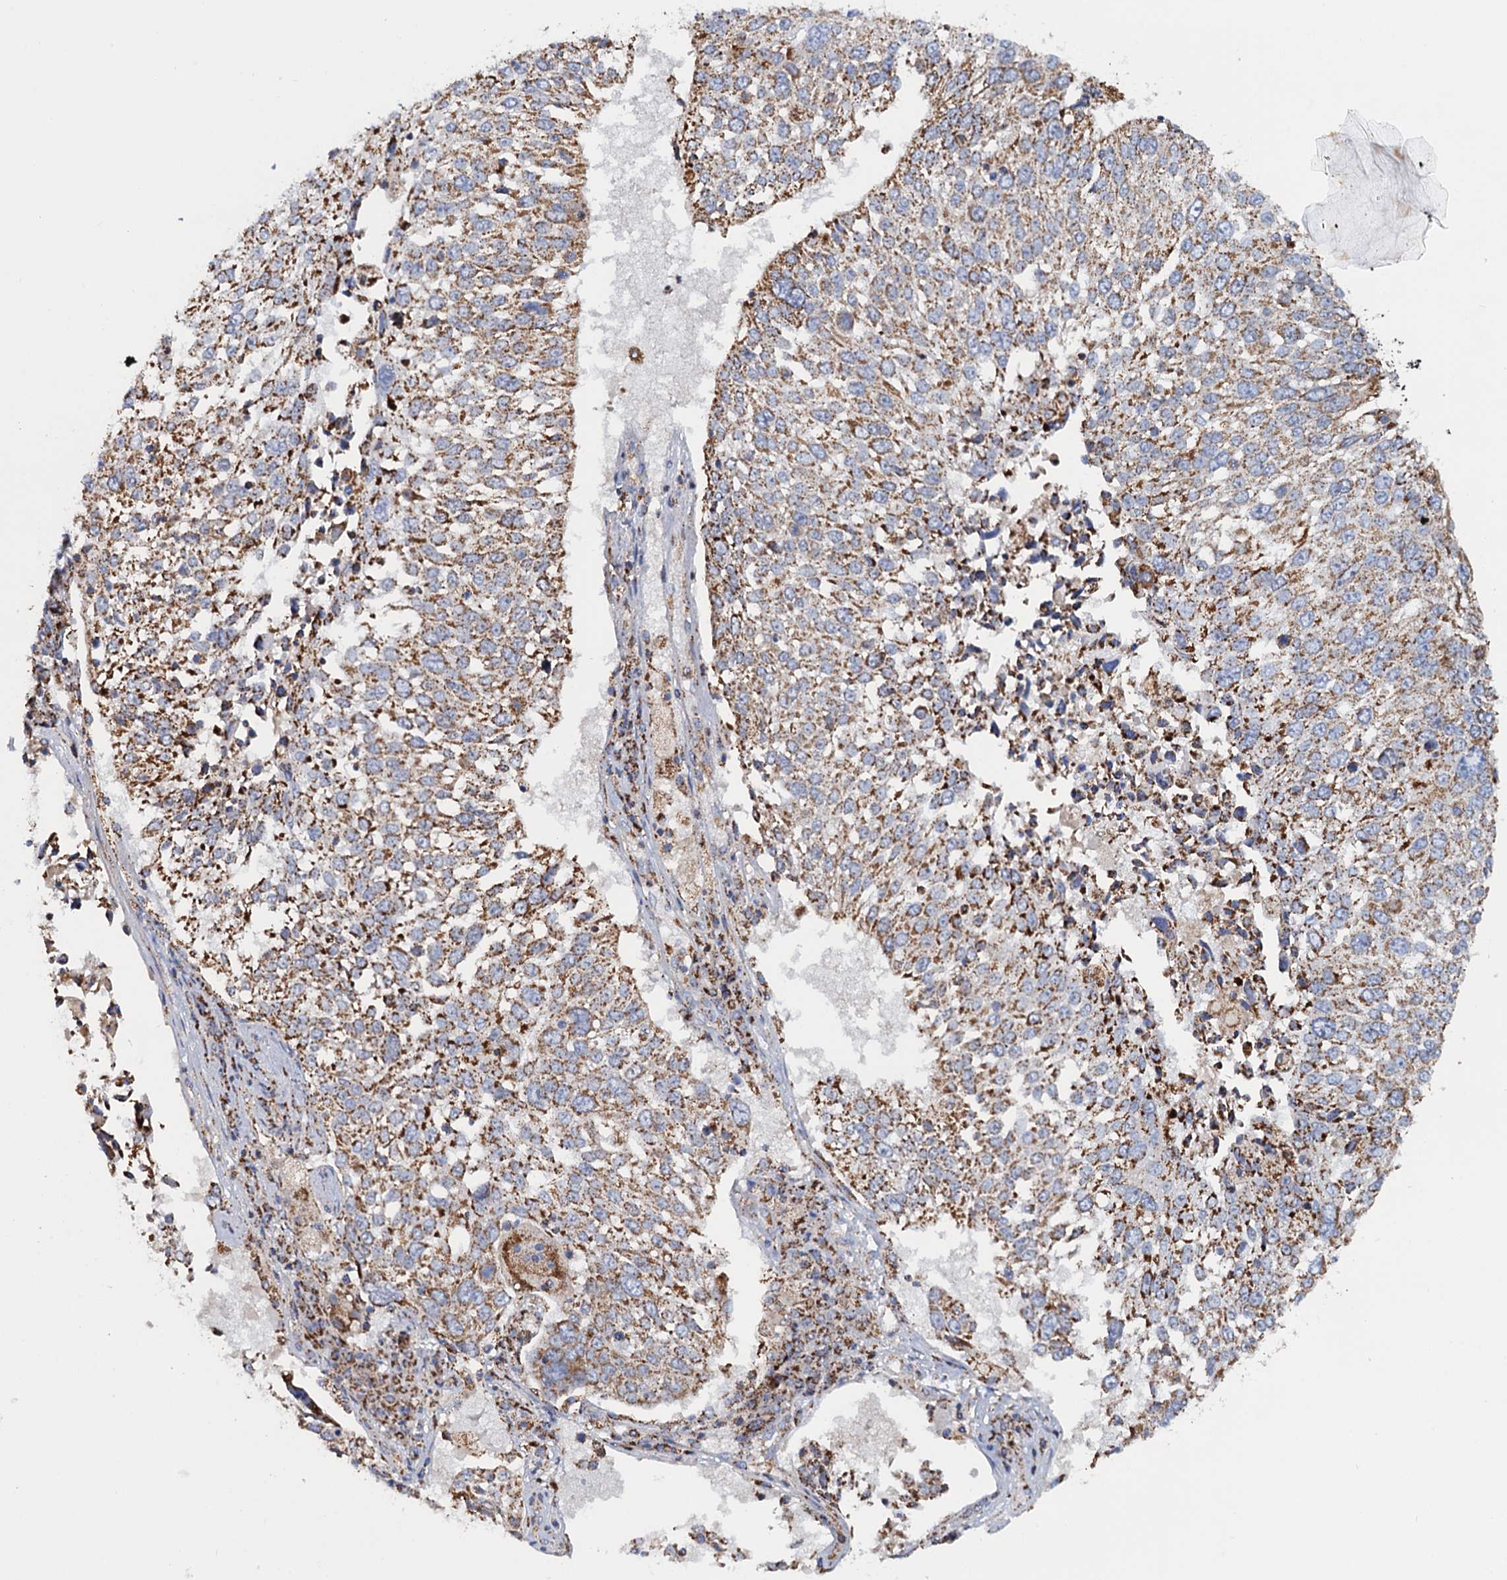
{"staining": {"intensity": "moderate", "quantity": ">75%", "location": "cytoplasmic/membranous"}, "tissue": "lung cancer", "cell_type": "Tumor cells", "image_type": "cancer", "snomed": [{"axis": "morphology", "description": "Squamous cell carcinoma, NOS"}, {"axis": "topography", "description": "Lung"}], "caption": "High-power microscopy captured an IHC image of lung squamous cell carcinoma, revealing moderate cytoplasmic/membranous staining in approximately >75% of tumor cells.", "gene": "GTPBP3", "patient": {"sex": "male", "age": 65}}